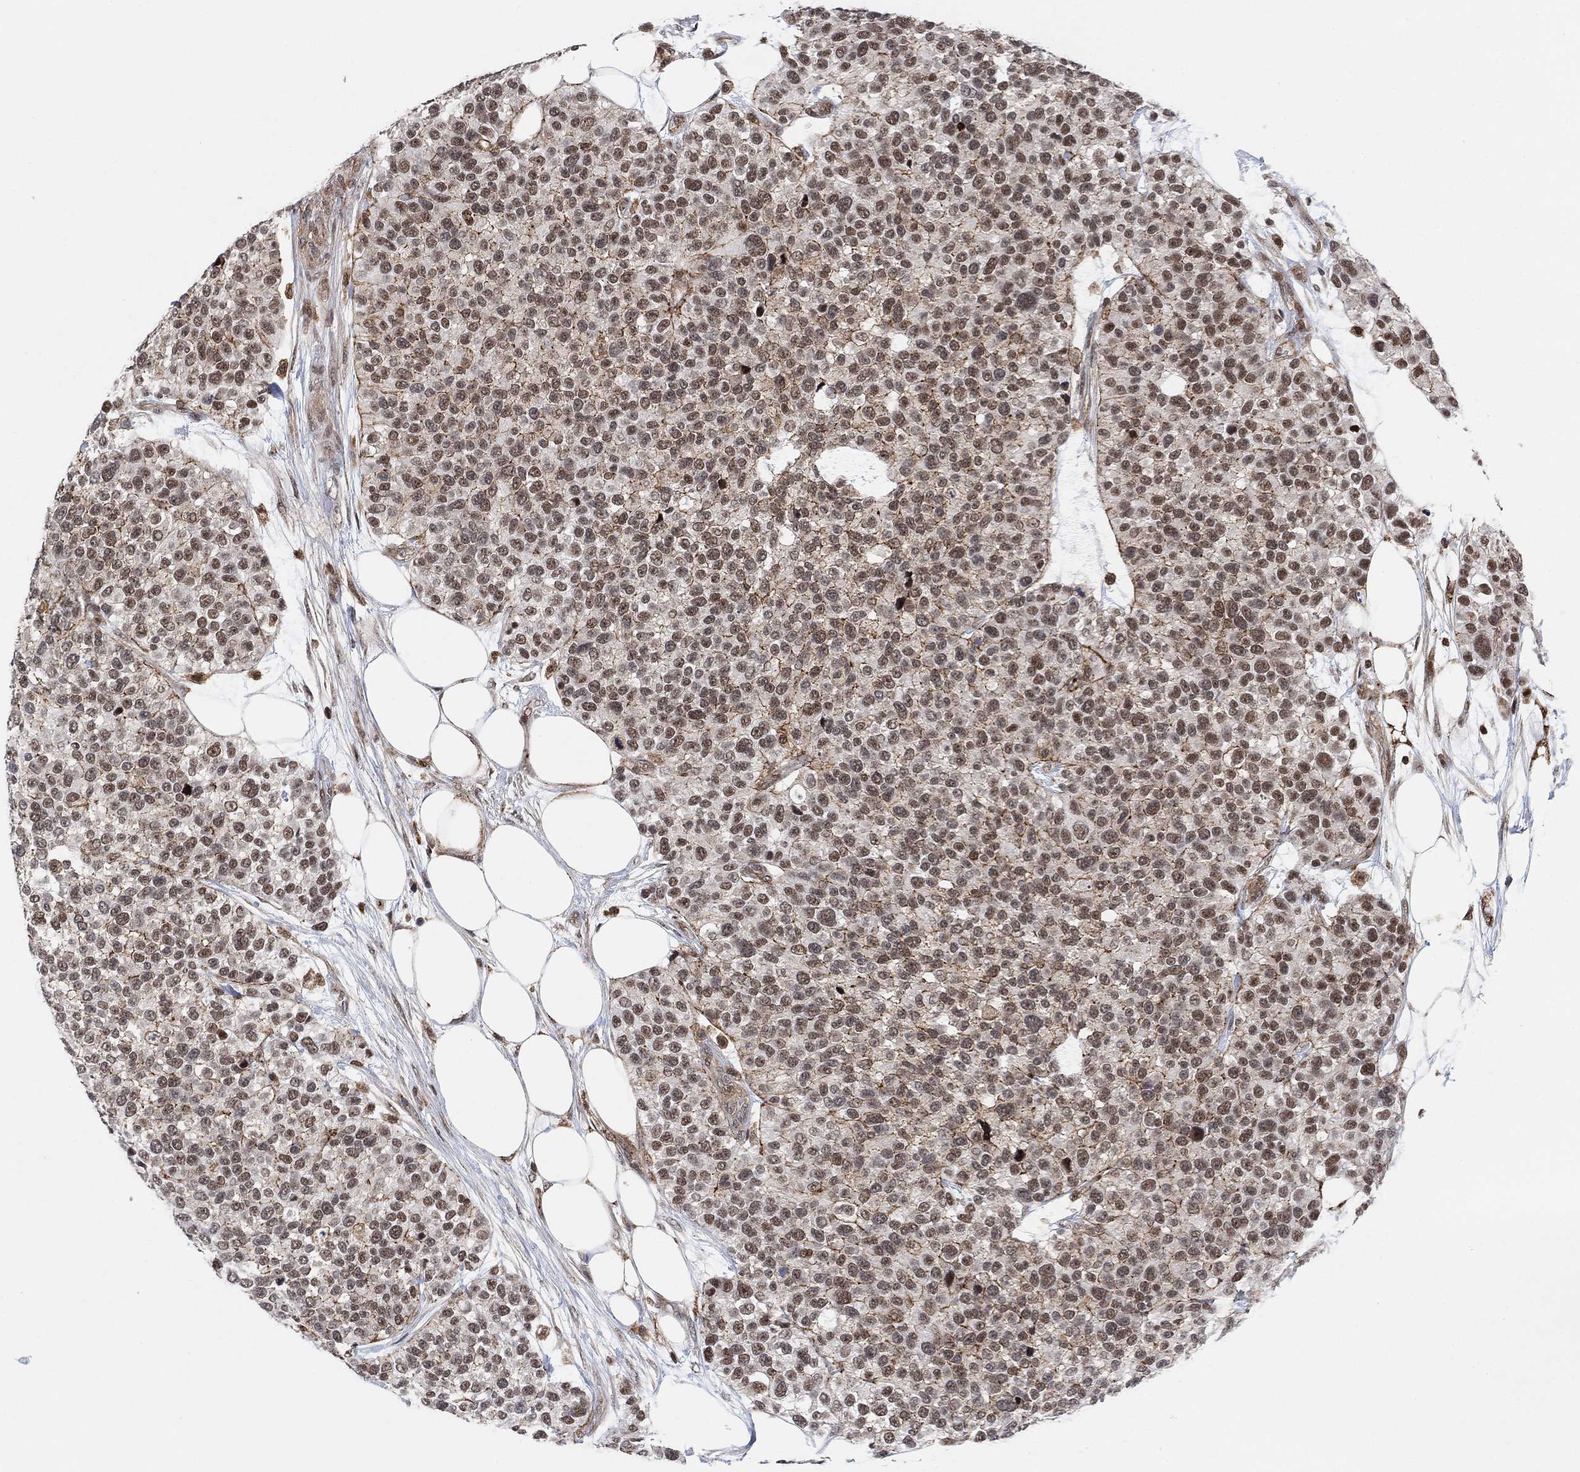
{"staining": {"intensity": "moderate", "quantity": "25%-75%", "location": "nuclear"}, "tissue": "urothelial cancer", "cell_type": "Tumor cells", "image_type": "cancer", "snomed": [{"axis": "morphology", "description": "Urothelial carcinoma, High grade"}, {"axis": "topography", "description": "Urinary bladder"}], "caption": "Urothelial cancer was stained to show a protein in brown. There is medium levels of moderate nuclear expression in approximately 25%-75% of tumor cells.", "gene": "PWWP2B", "patient": {"sex": "male", "age": 77}}